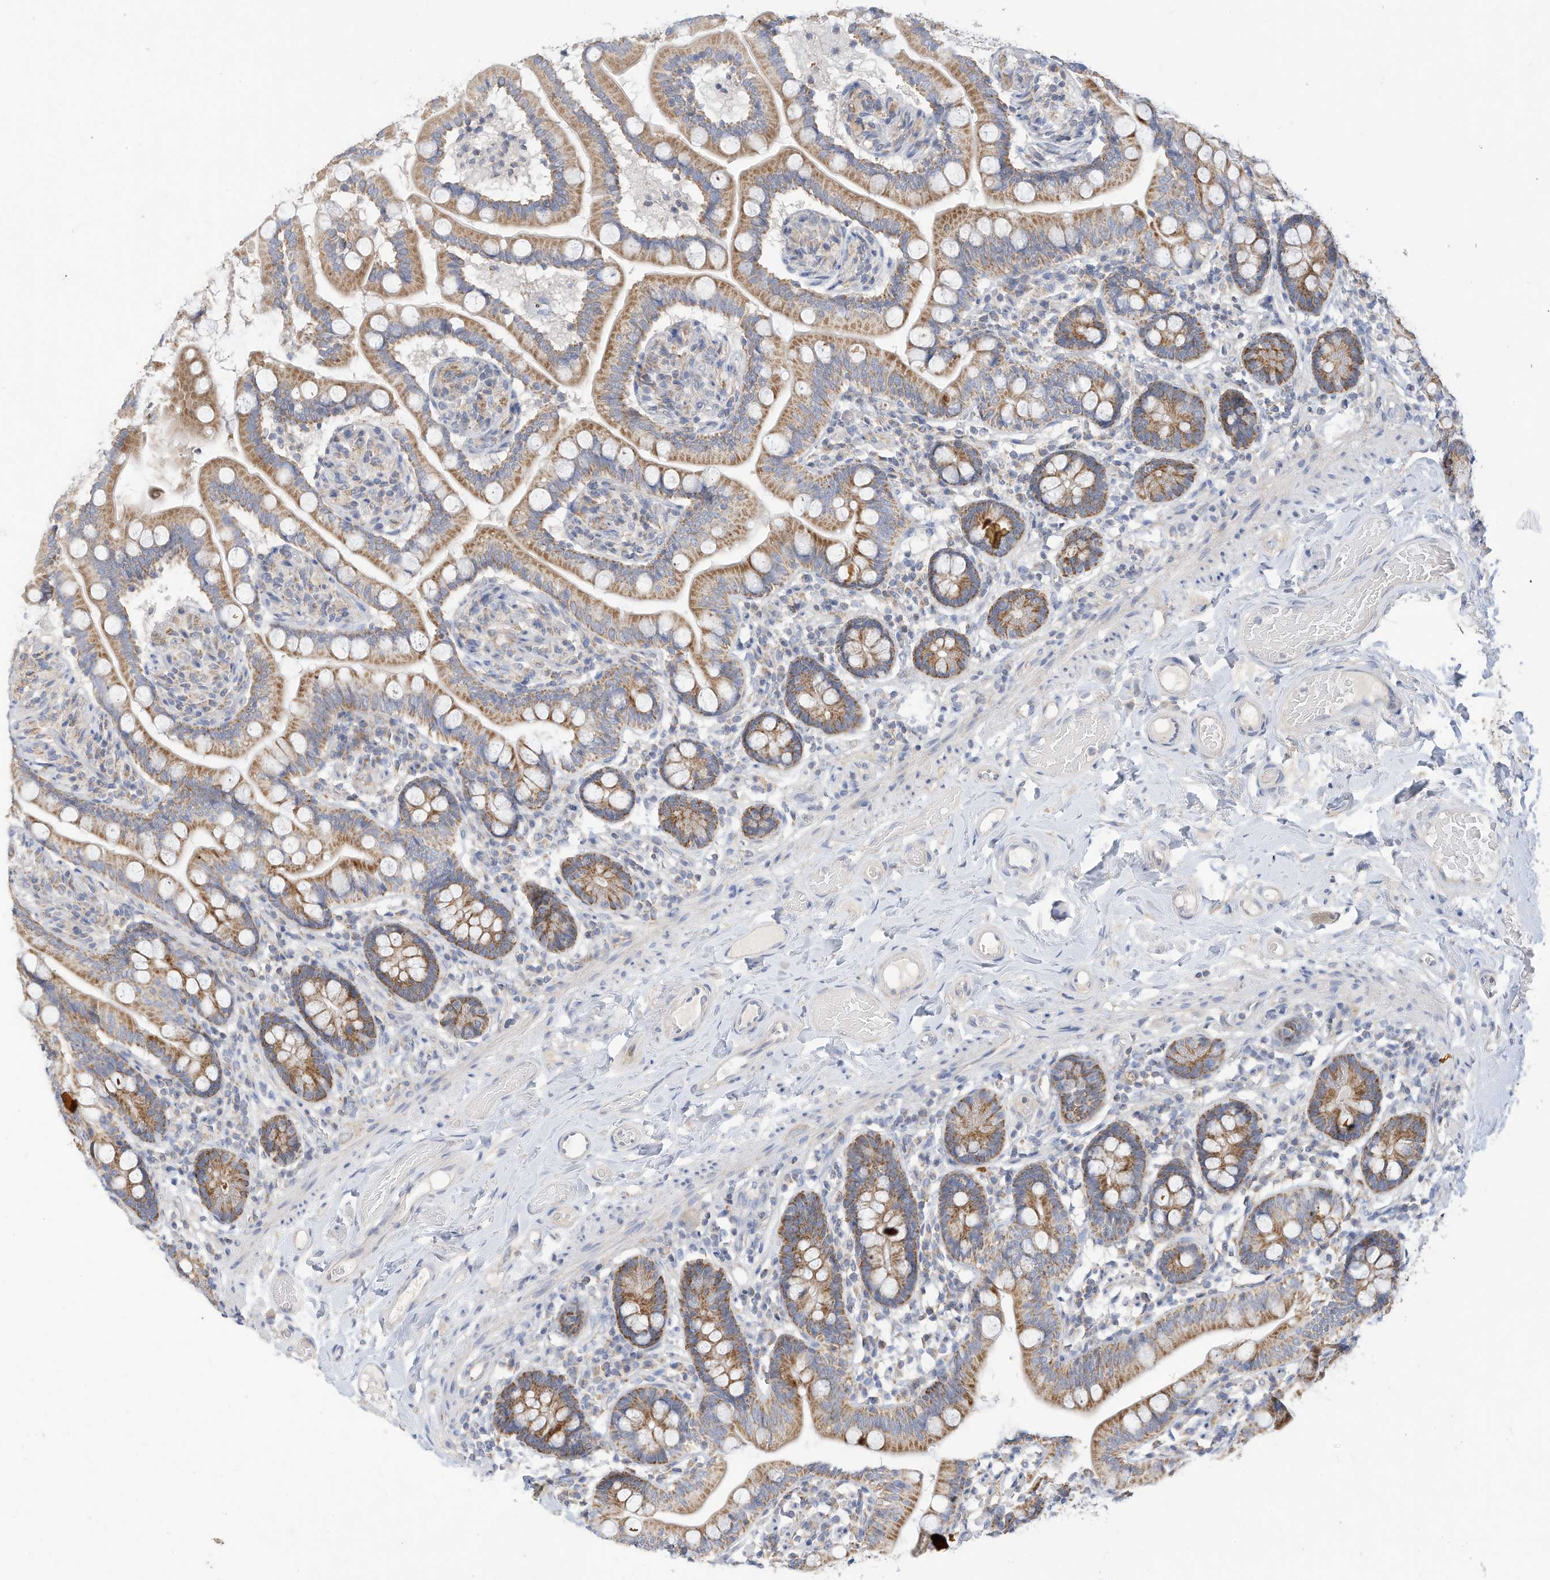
{"staining": {"intensity": "moderate", "quantity": ">75%", "location": "cytoplasmic/membranous"}, "tissue": "small intestine", "cell_type": "Glandular cells", "image_type": "normal", "snomed": [{"axis": "morphology", "description": "Normal tissue, NOS"}, {"axis": "topography", "description": "Small intestine"}], "caption": "Brown immunohistochemical staining in benign small intestine shows moderate cytoplasmic/membranous positivity in about >75% of glandular cells. The staining was performed using DAB (3,3'-diaminobenzidine), with brown indicating positive protein expression. Nuclei are stained blue with hematoxylin.", "gene": "RHOH", "patient": {"sex": "female", "age": 64}}